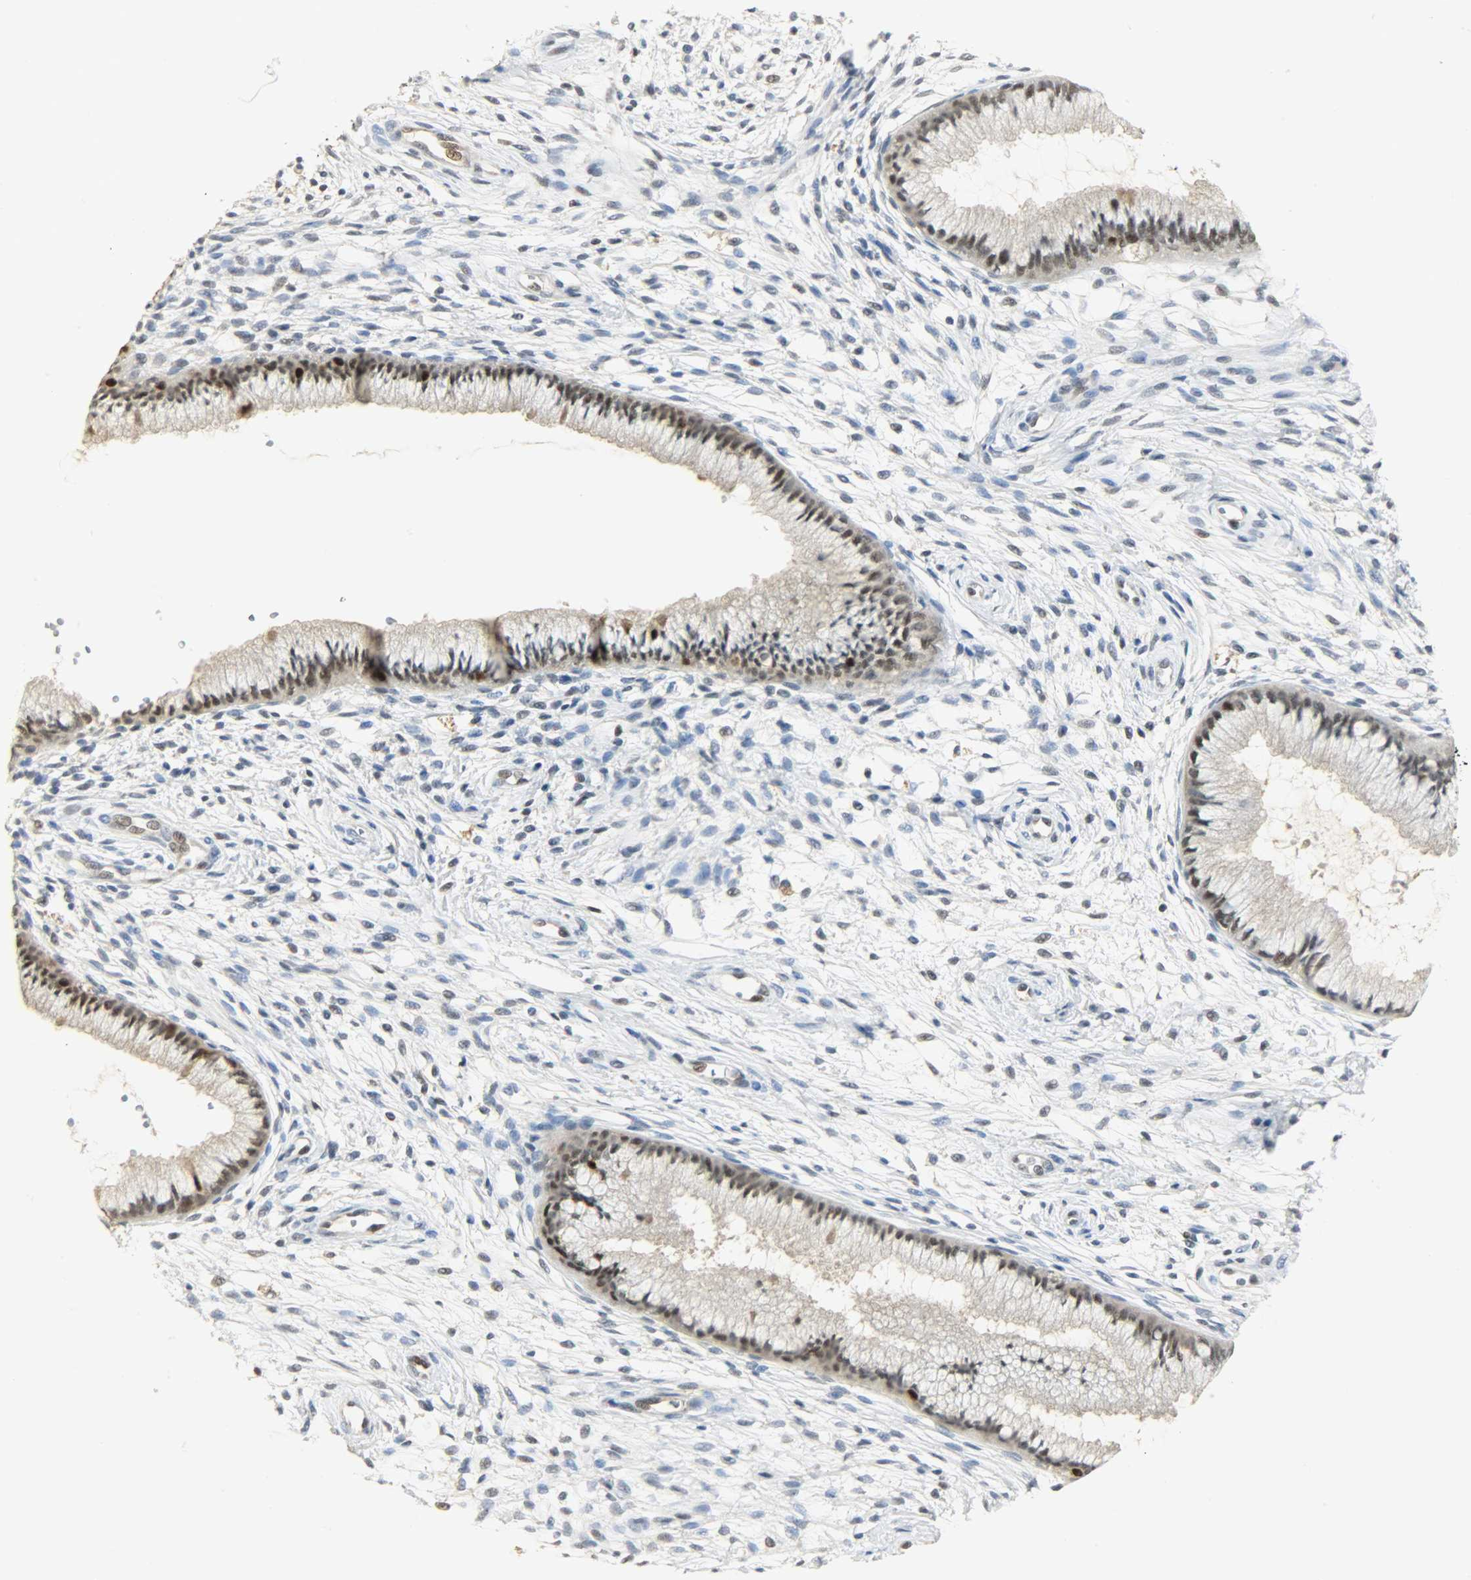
{"staining": {"intensity": "moderate", "quantity": ">75%", "location": "nuclear"}, "tissue": "cervix", "cell_type": "Glandular cells", "image_type": "normal", "snomed": [{"axis": "morphology", "description": "Normal tissue, NOS"}, {"axis": "topography", "description": "Cervix"}], "caption": "Protein staining of unremarkable cervix reveals moderate nuclear staining in about >75% of glandular cells. (DAB (3,3'-diaminobenzidine) = brown stain, brightfield microscopy at high magnification).", "gene": "NPEPL1", "patient": {"sex": "female", "age": 39}}